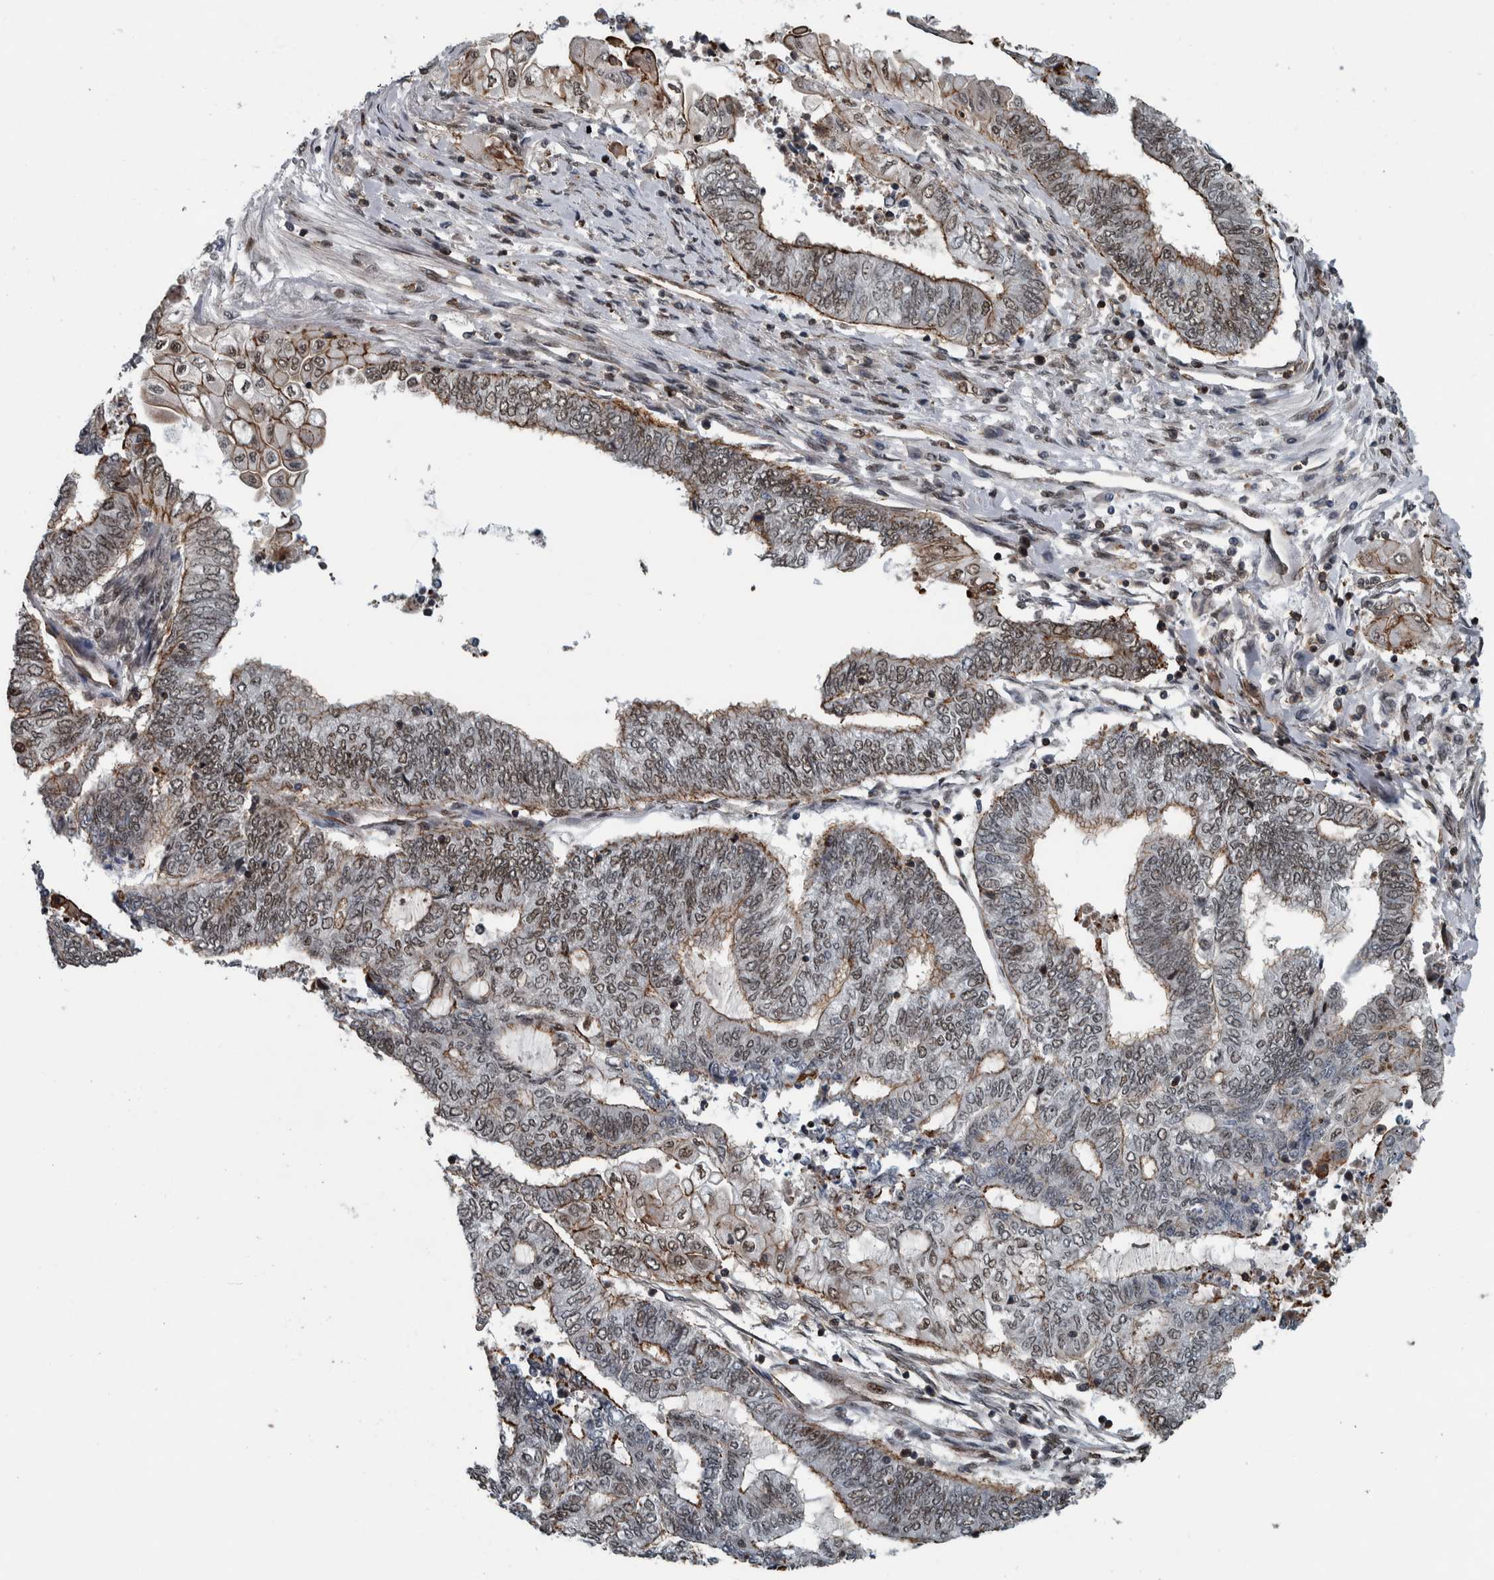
{"staining": {"intensity": "moderate", "quantity": "25%-75%", "location": "cytoplasmic/membranous,nuclear"}, "tissue": "endometrial cancer", "cell_type": "Tumor cells", "image_type": "cancer", "snomed": [{"axis": "morphology", "description": "Adenocarcinoma, NOS"}, {"axis": "topography", "description": "Uterus"}, {"axis": "topography", "description": "Endometrium"}], "caption": "Immunohistochemical staining of human adenocarcinoma (endometrial) displays moderate cytoplasmic/membranous and nuclear protein staining in about 25%-75% of tumor cells. (Stains: DAB in brown, nuclei in blue, Microscopy: brightfield microscopy at high magnification).", "gene": "FAM135B", "patient": {"sex": "female", "age": 70}}